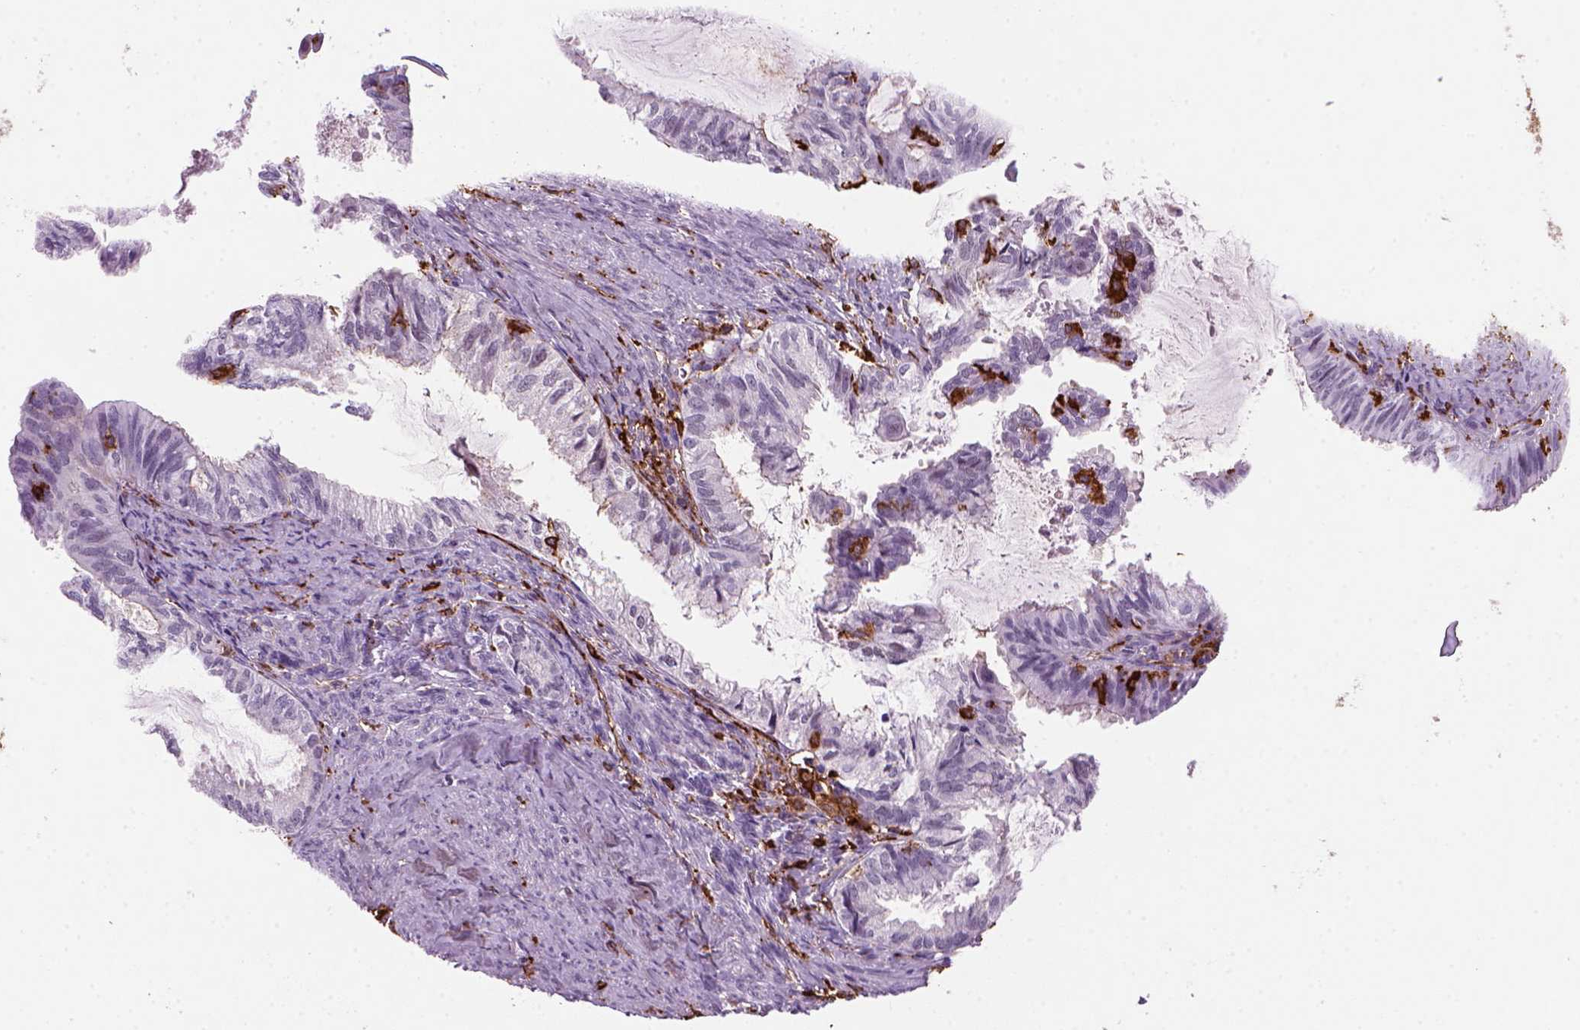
{"staining": {"intensity": "negative", "quantity": "none", "location": "none"}, "tissue": "endometrial cancer", "cell_type": "Tumor cells", "image_type": "cancer", "snomed": [{"axis": "morphology", "description": "Adenocarcinoma, NOS"}, {"axis": "topography", "description": "Endometrium"}], "caption": "DAB (3,3'-diaminobenzidine) immunohistochemical staining of endometrial cancer shows no significant positivity in tumor cells.", "gene": "MARCKS", "patient": {"sex": "female", "age": 86}}